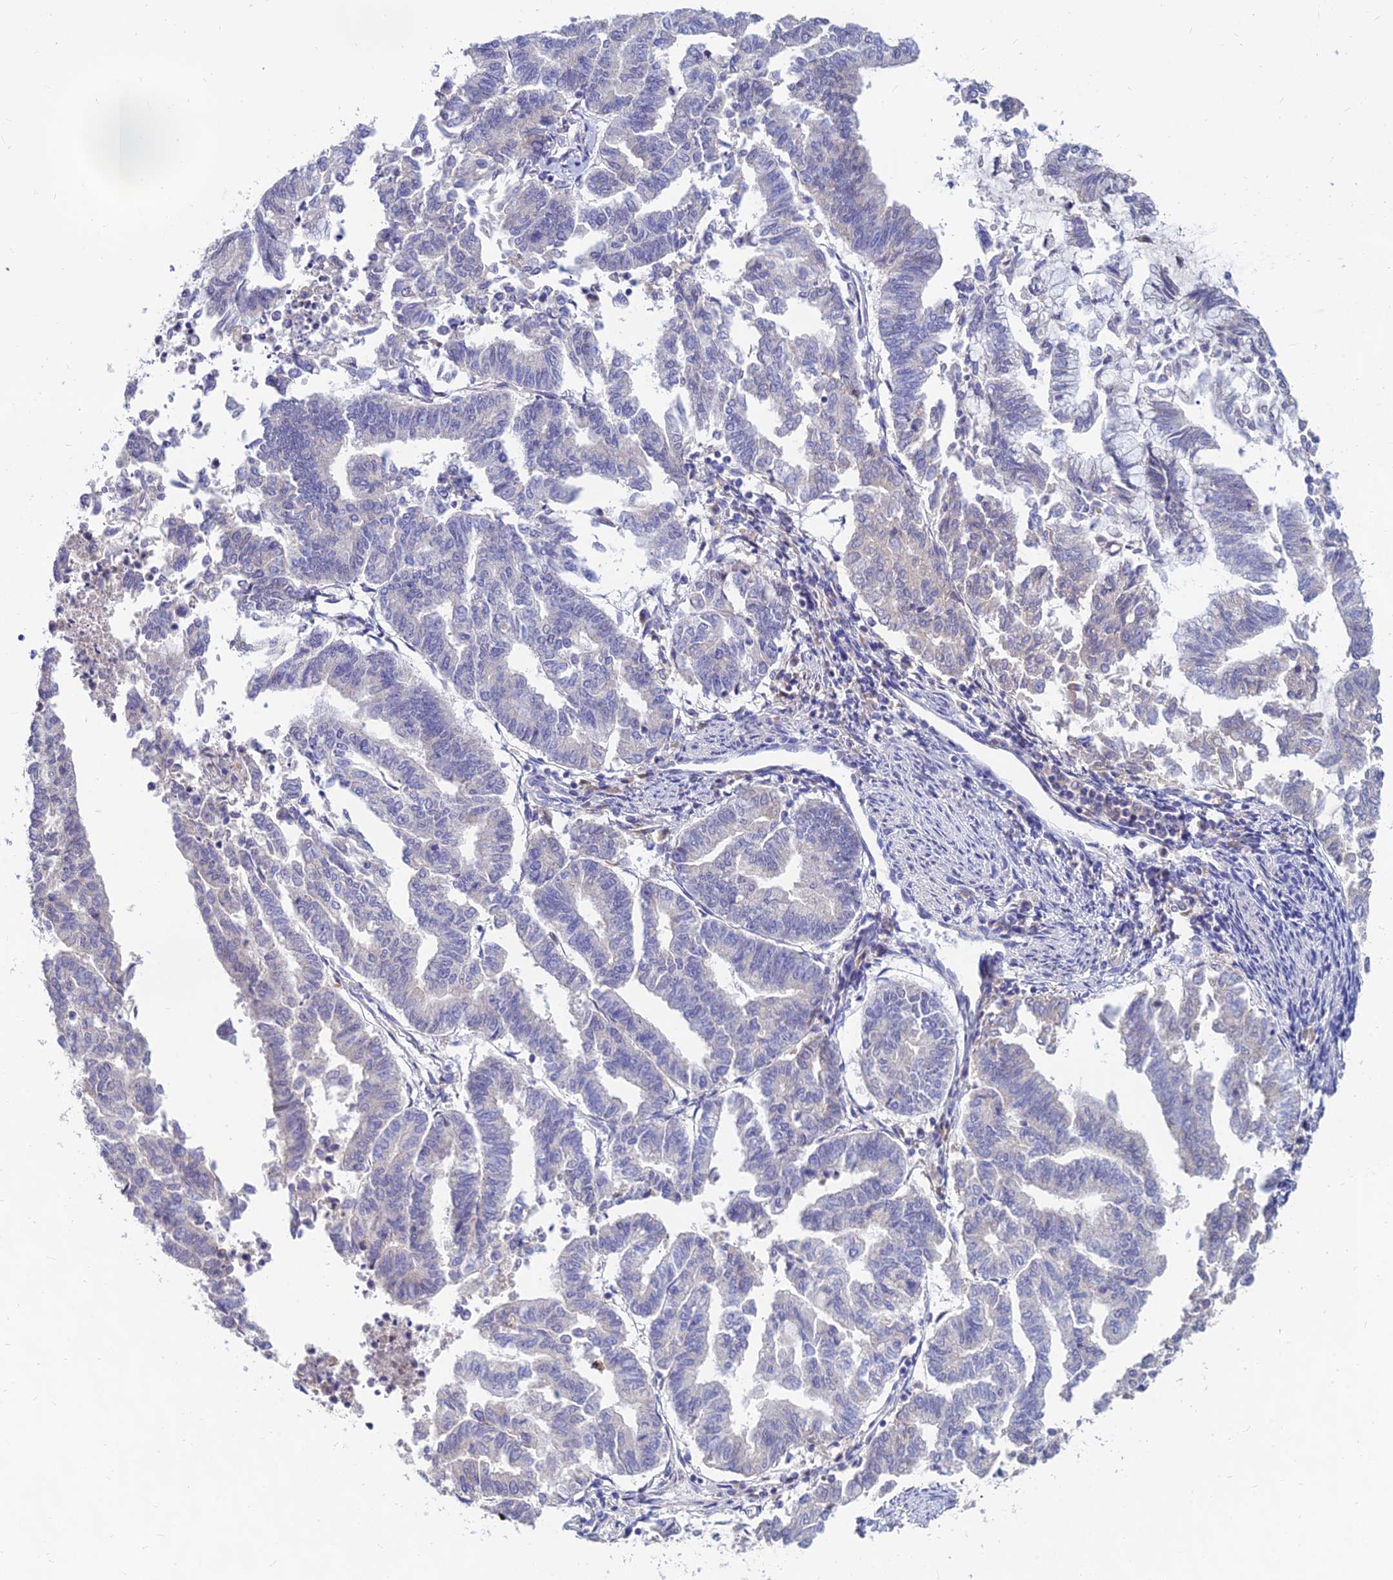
{"staining": {"intensity": "negative", "quantity": "none", "location": "none"}, "tissue": "endometrial cancer", "cell_type": "Tumor cells", "image_type": "cancer", "snomed": [{"axis": "morphology", "description": "Adenocarcinoma, NOS"}, {"axis": "topography", "description": "Endometrium"}], "caption": "Adenocarcinoma (endometrial) stained for a protein using immunohistochemistry (IHC) exhibits no staining tumor cells.", "gene": "GOLGA6D", "patient": {"sex": "female", "age": 79}}